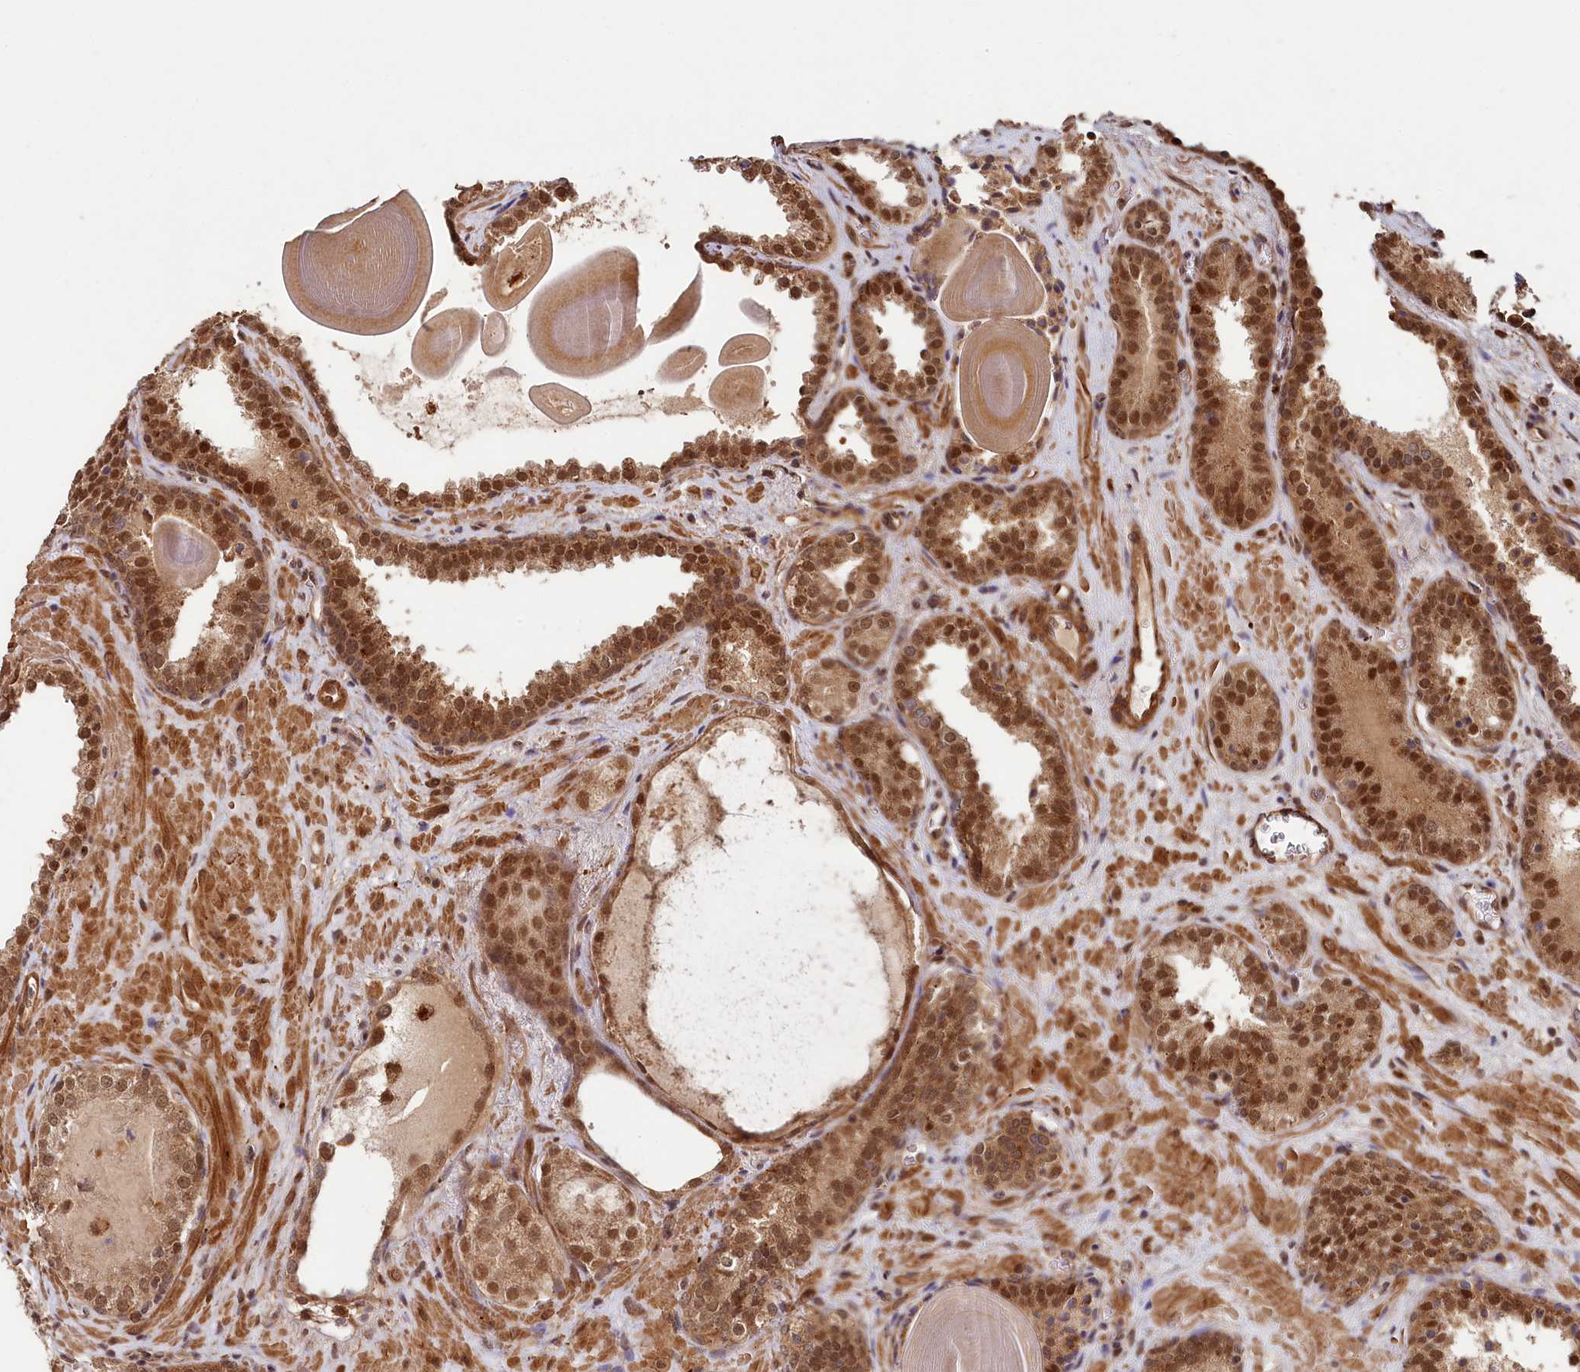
{"staining": {"intensity": "moderate", "quantity": ">75%", "location": "cytoplasmic/membranous,nuclear"}, "tissue": "prostate cancer", "cell_type": "Tumor cells", "image_type": "cancer", "snomed": [{"axis": "morphology", "description": "Adenocarcinoma, High grade"}, {"axis": "topography", "description": "Prostate"}], "caption": "Moderate cytoplasmic/membranous and nuclear positivity for a protein is appreciated in approximately >75% of tumor cells of prostate adenocarcinoma (high-grade) using immunohistochemistry.", "gene": "TRIM23", "patient": {"sex": "male", "age": 66}}